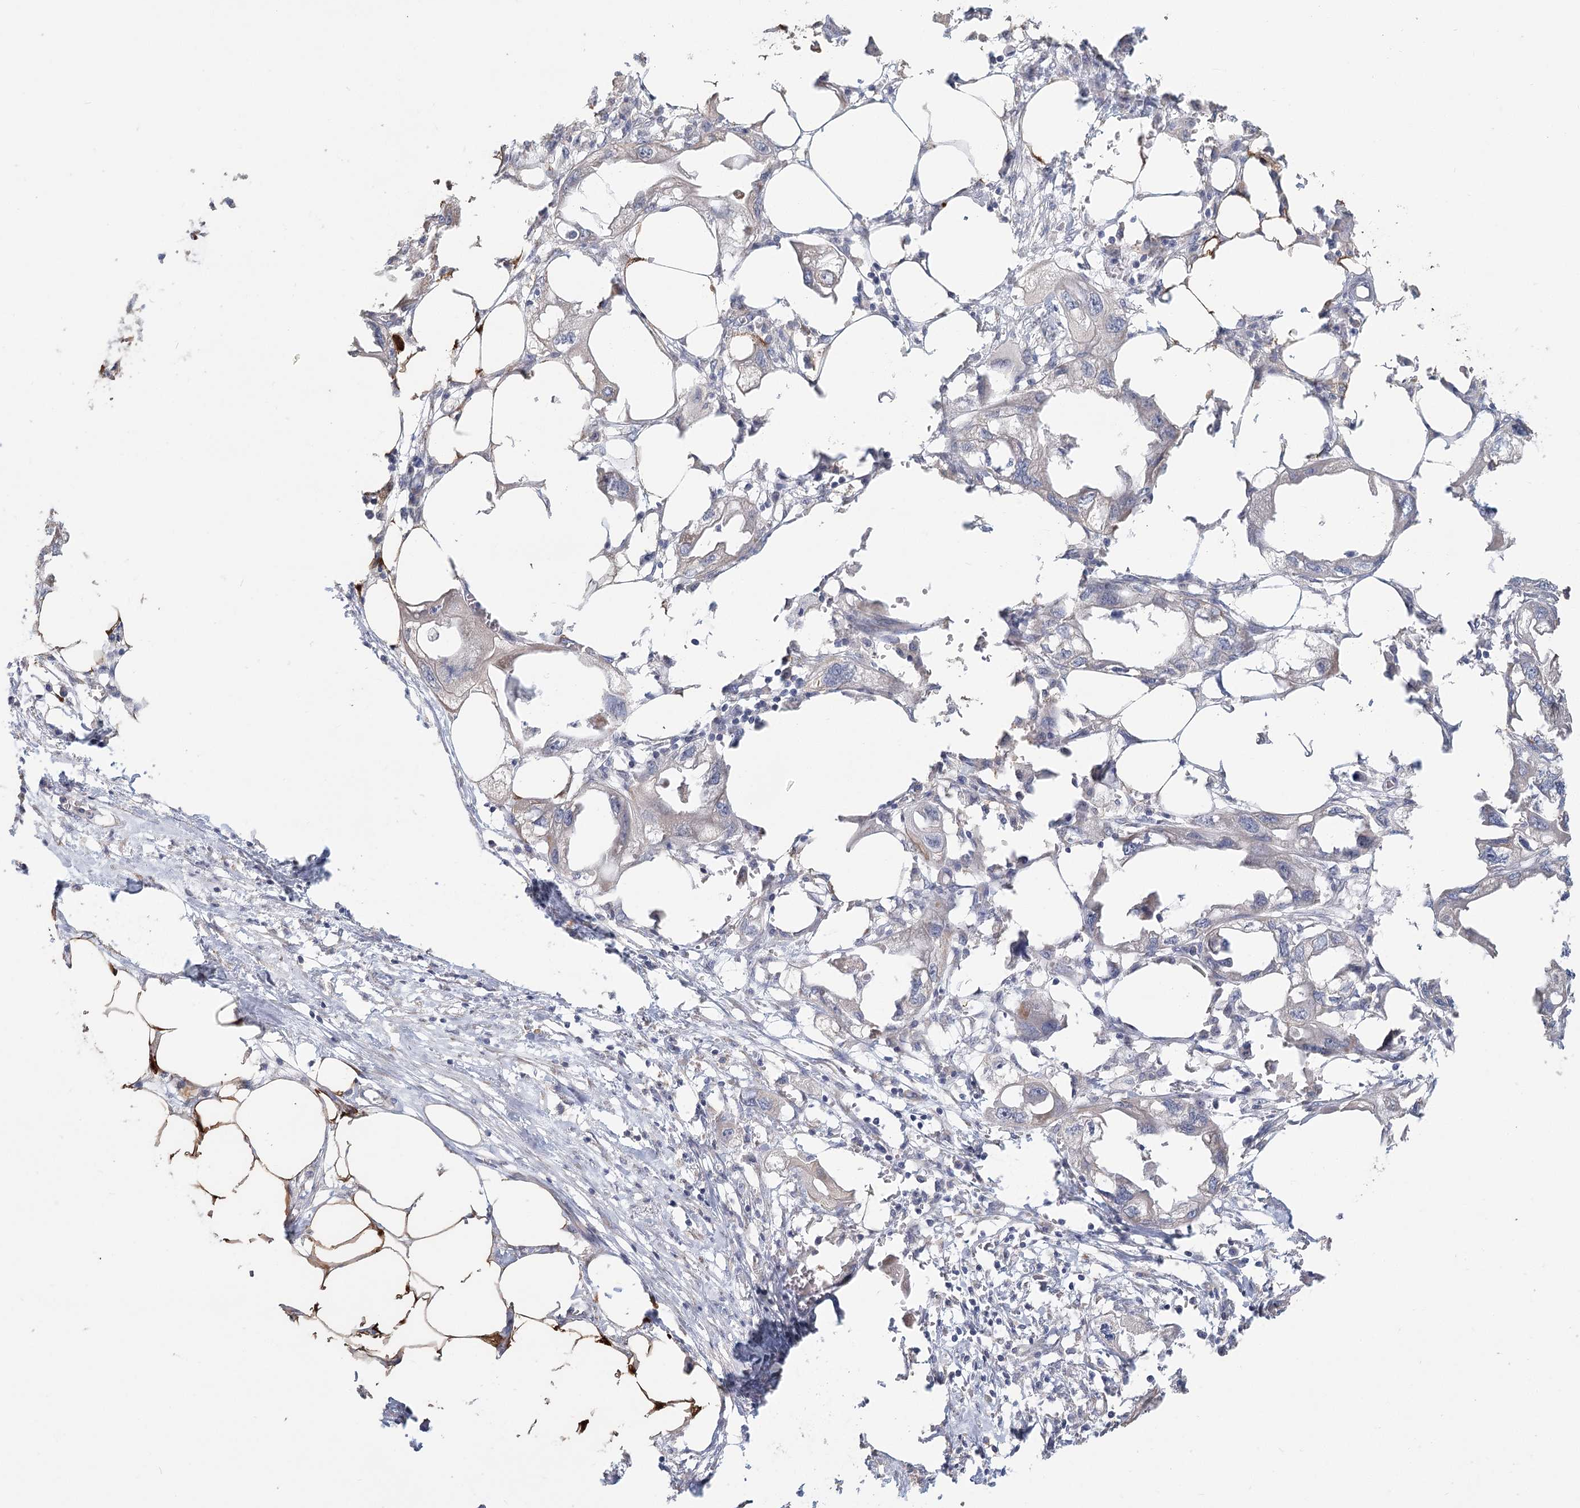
{"staining": {"intensity": "negative", "quantity": "none", "location": "none"}, "tissue": "endometrial cancer", "cell_type": "Tumor cells", "image_type": "cancer", "snomed": [{"axis": "morphology", "description": "Adenocarcinoma, NOS"}, {"axis": "morphology", "description": "Adenocarcinoma, metastatic, NOS"}, {"axis": "topography", "description": "Adipose tissue"}, {"axis": "topography", "description": "Endometrium"}], "caption": "There is no significant expression in tumor cells of endometrial adenocarcinoma.", "gene": "CNTLN", "patient": {"sex": "female", "age": 67}}